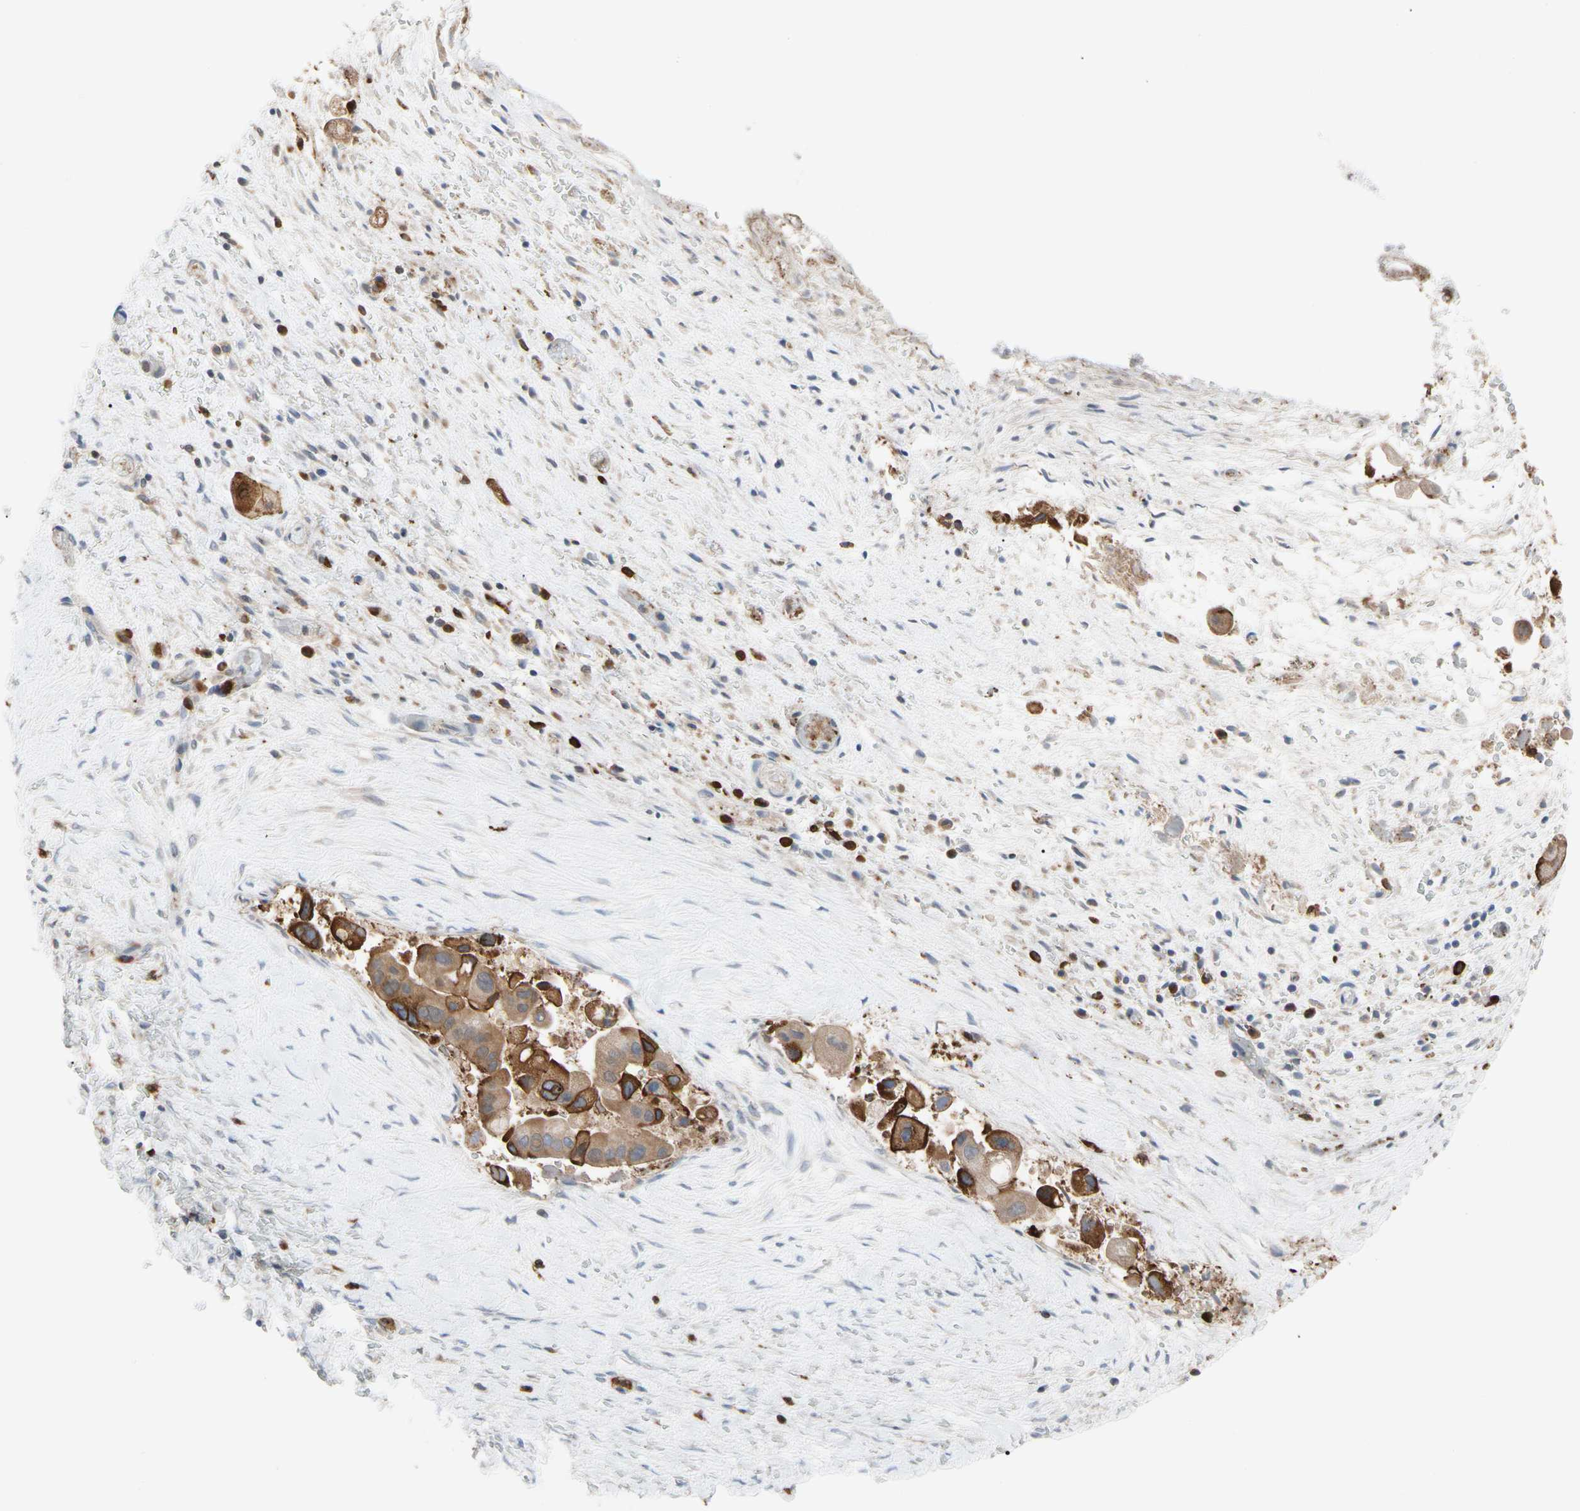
{"staining": {"intensity": "strong", "quantity": "25%-75%", "location": "cytoplasmic/membranous"}, "tissue": "liver cancer", "cell_type": "Tumor cells", "image_type": "cancer", "snomed": [{"axis": "morphology", "description": "Normal tissue, NOS"}, {"axis": "morphology", "description": "Cholangiocarcinoma"}, {"axis": "topography", "description": "Liver"}, {"axis": "topography", "description": "Peripheral nerve tissue"}], "caption": "A histopathology image of human liver cancer (cholangiocarcinoma) stained for a protein shows strong cytoplasmic/membranous brown staining in tumor cells.", "gene": "MCL1", "patient": {"sex": "male", "age": 50}}